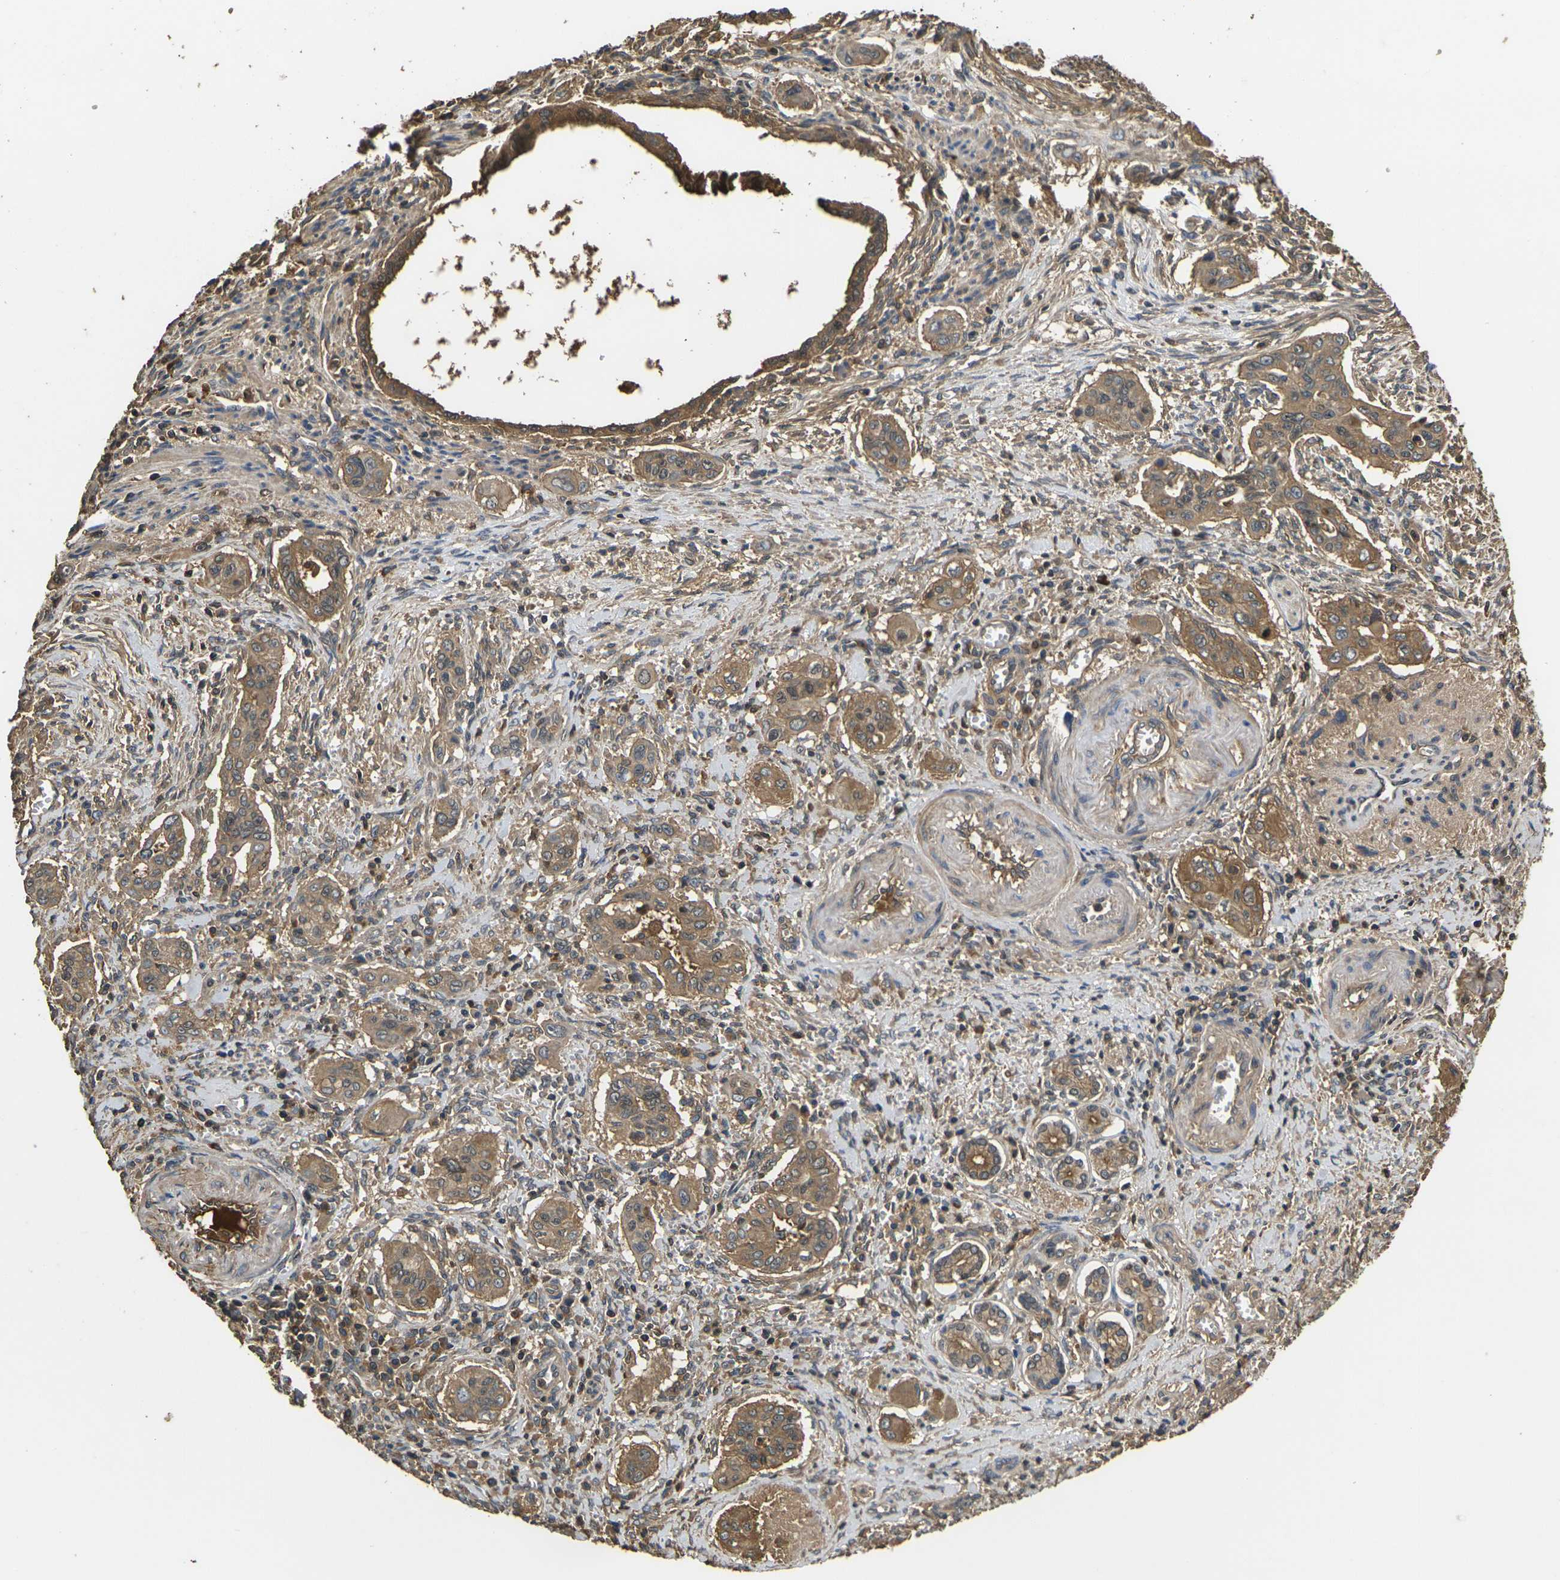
{"staining": {"intensity": "moderate", "quantity": ">75%", "location": "cytoplasmic/membranous"}, "tissue": "pancreatic cancer", "cell_type": "Tumor cells", "image_type": "cancer", "snomed": [{"axis": "morphology", "description": "Adenocarcinoma, NOS"}, {"axis": "topography", "description": "Pancreas"}], "caption": "A medium amount of moderate cytoplasmic/membranous expression is present in approximately >75% of tumor cells in adenocarcinoma (pancreatic) tissue.", "gene": "HSPG2", "patient": {"sex": "male", "age": 77}}